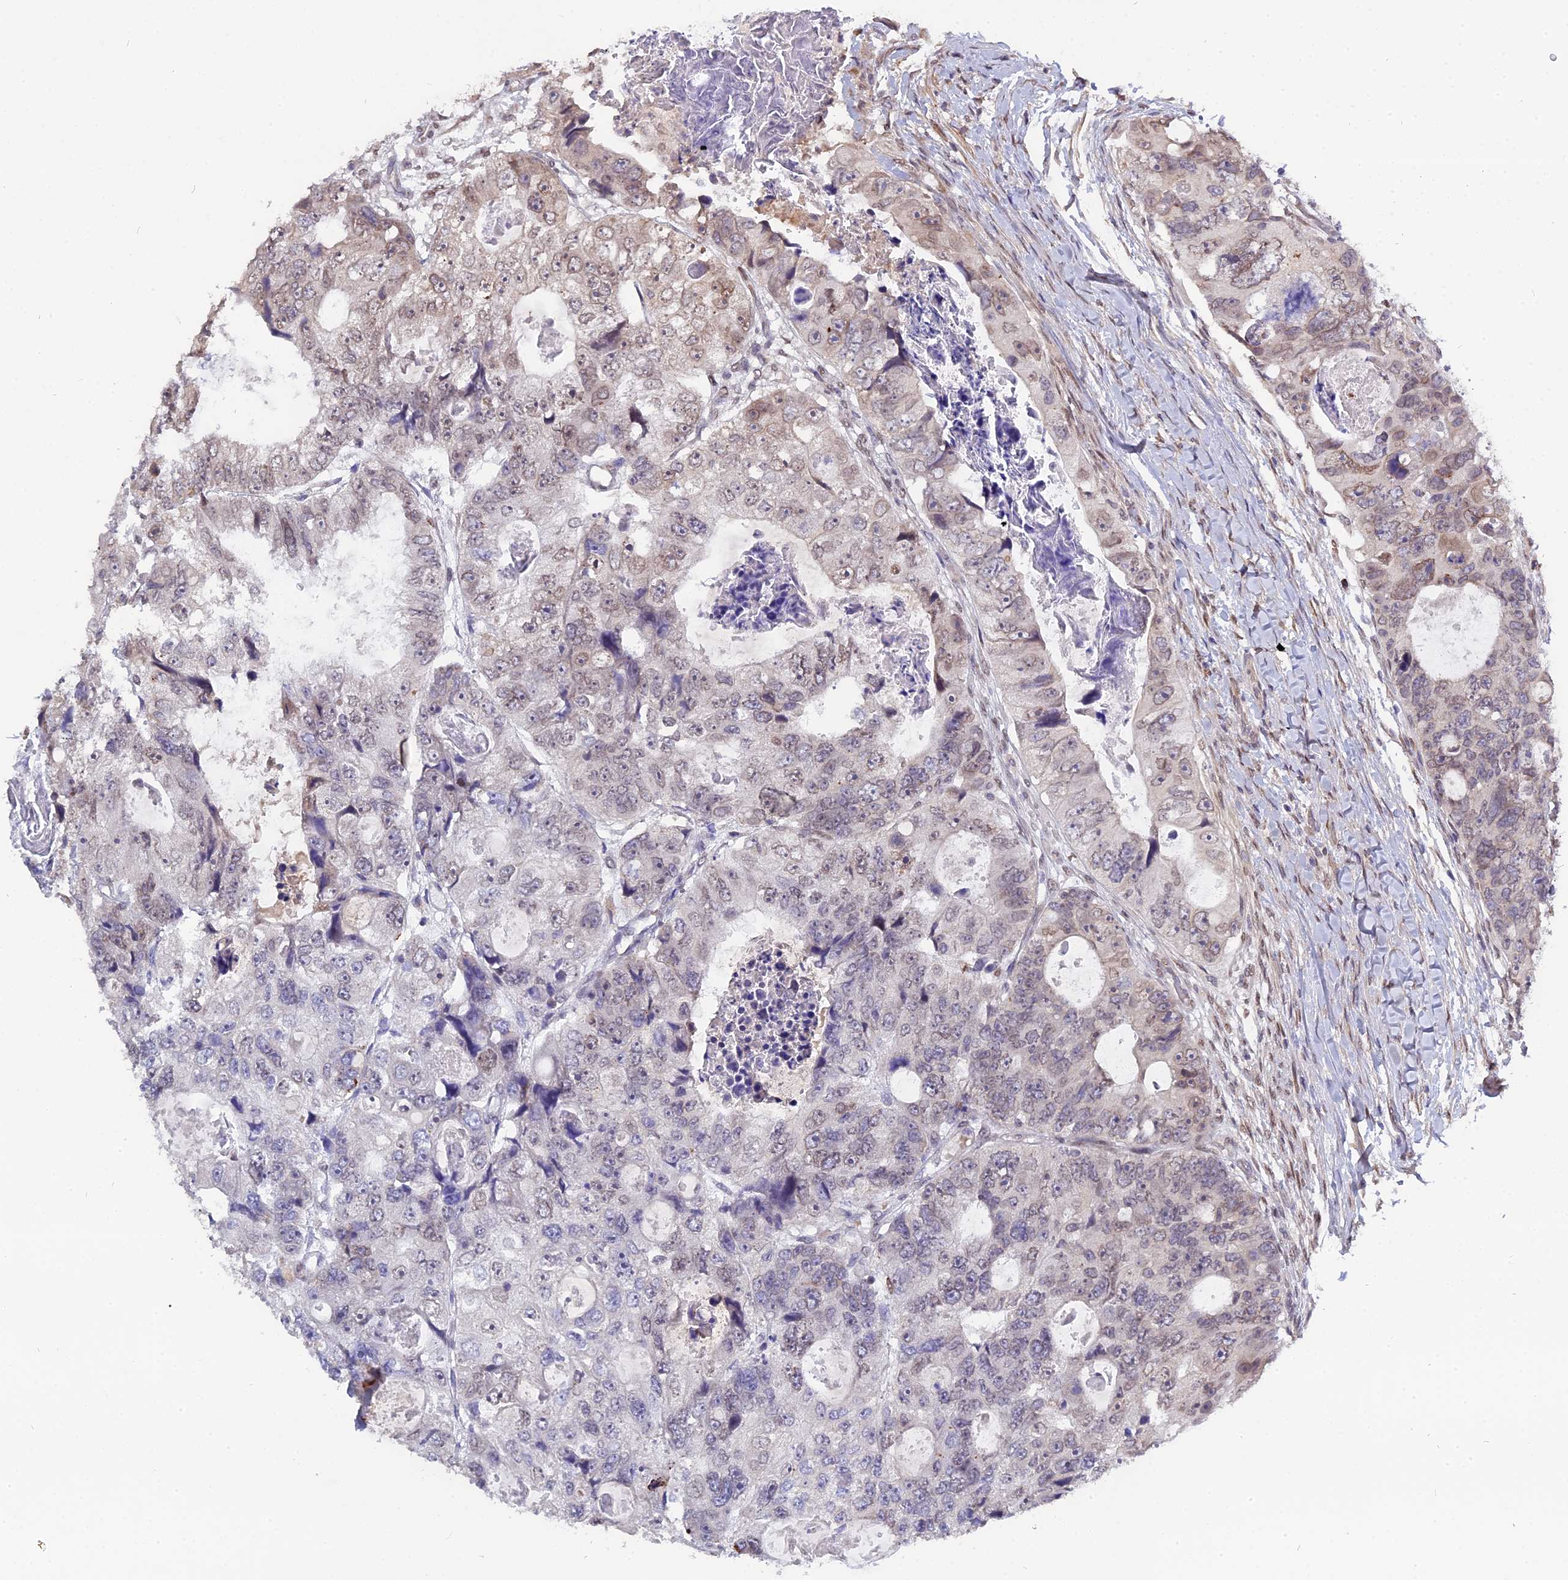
{"staining": {"intensity": "moderate", "quantity": "<25%", "location": "nuclear"}, "tissue": "colorectal cancer", "cell_type": "Tumor cells", "image_type": "cancer", "snomed": [{"axis": "morphology", "description": "Adenocarcinoma, NOS"}, {"axis": "topography", "description": "Rectum"}], "caption": "The micrograph reveals immunohistochemical staining of colorectal adenocarcinoma. There is moderate nuclear positivity is identified in about <25% of tumor cells.", "gene": "PYGO1", "patient": {"sex": "male", "age": 59}}